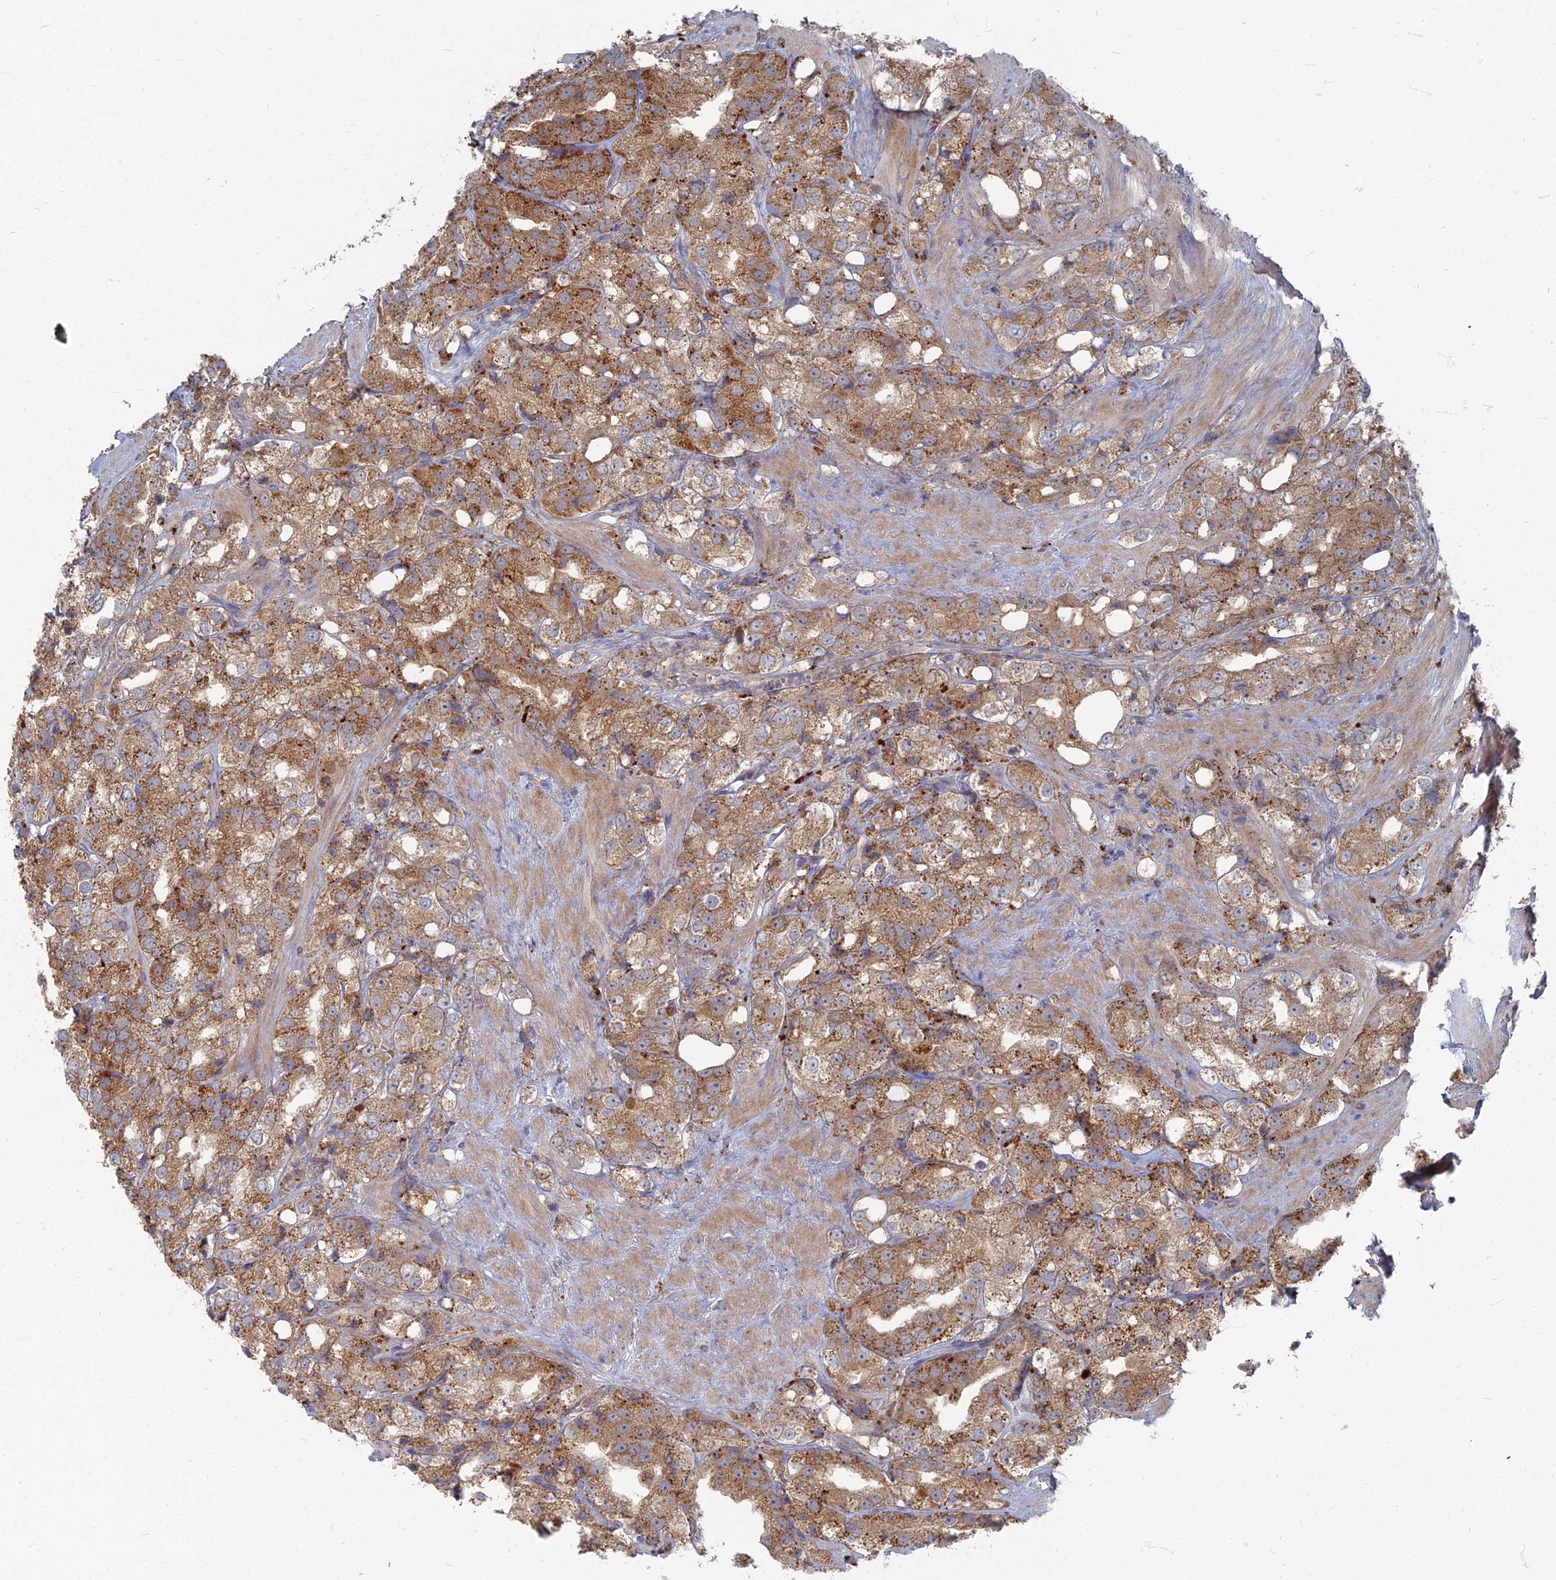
{"staining": {"intensity": "moderate", "quantity": ">75%", "location": "cytoplasmic/membranous"}, "tissue": "prostate cancer", "cell_type": "Tumor cells", "image_type": "cancer", "snomed": [{"axis": "morphology", "description": "Adenocarcinoma, NOS"}, {"axis": "topography", "description": "Prostate"}], "caption": "Immunohistochemistry (IHC) of human prostate adenocarcinoma reveals medium levels of moderate cytoplasmic/membranous staining in about >75% of tumor cells. The protein of interest is shown in brown color, while the nuclei are stained blue.", "gene": "PPCDC", "patient": {"sex": "male", "age": 79}}